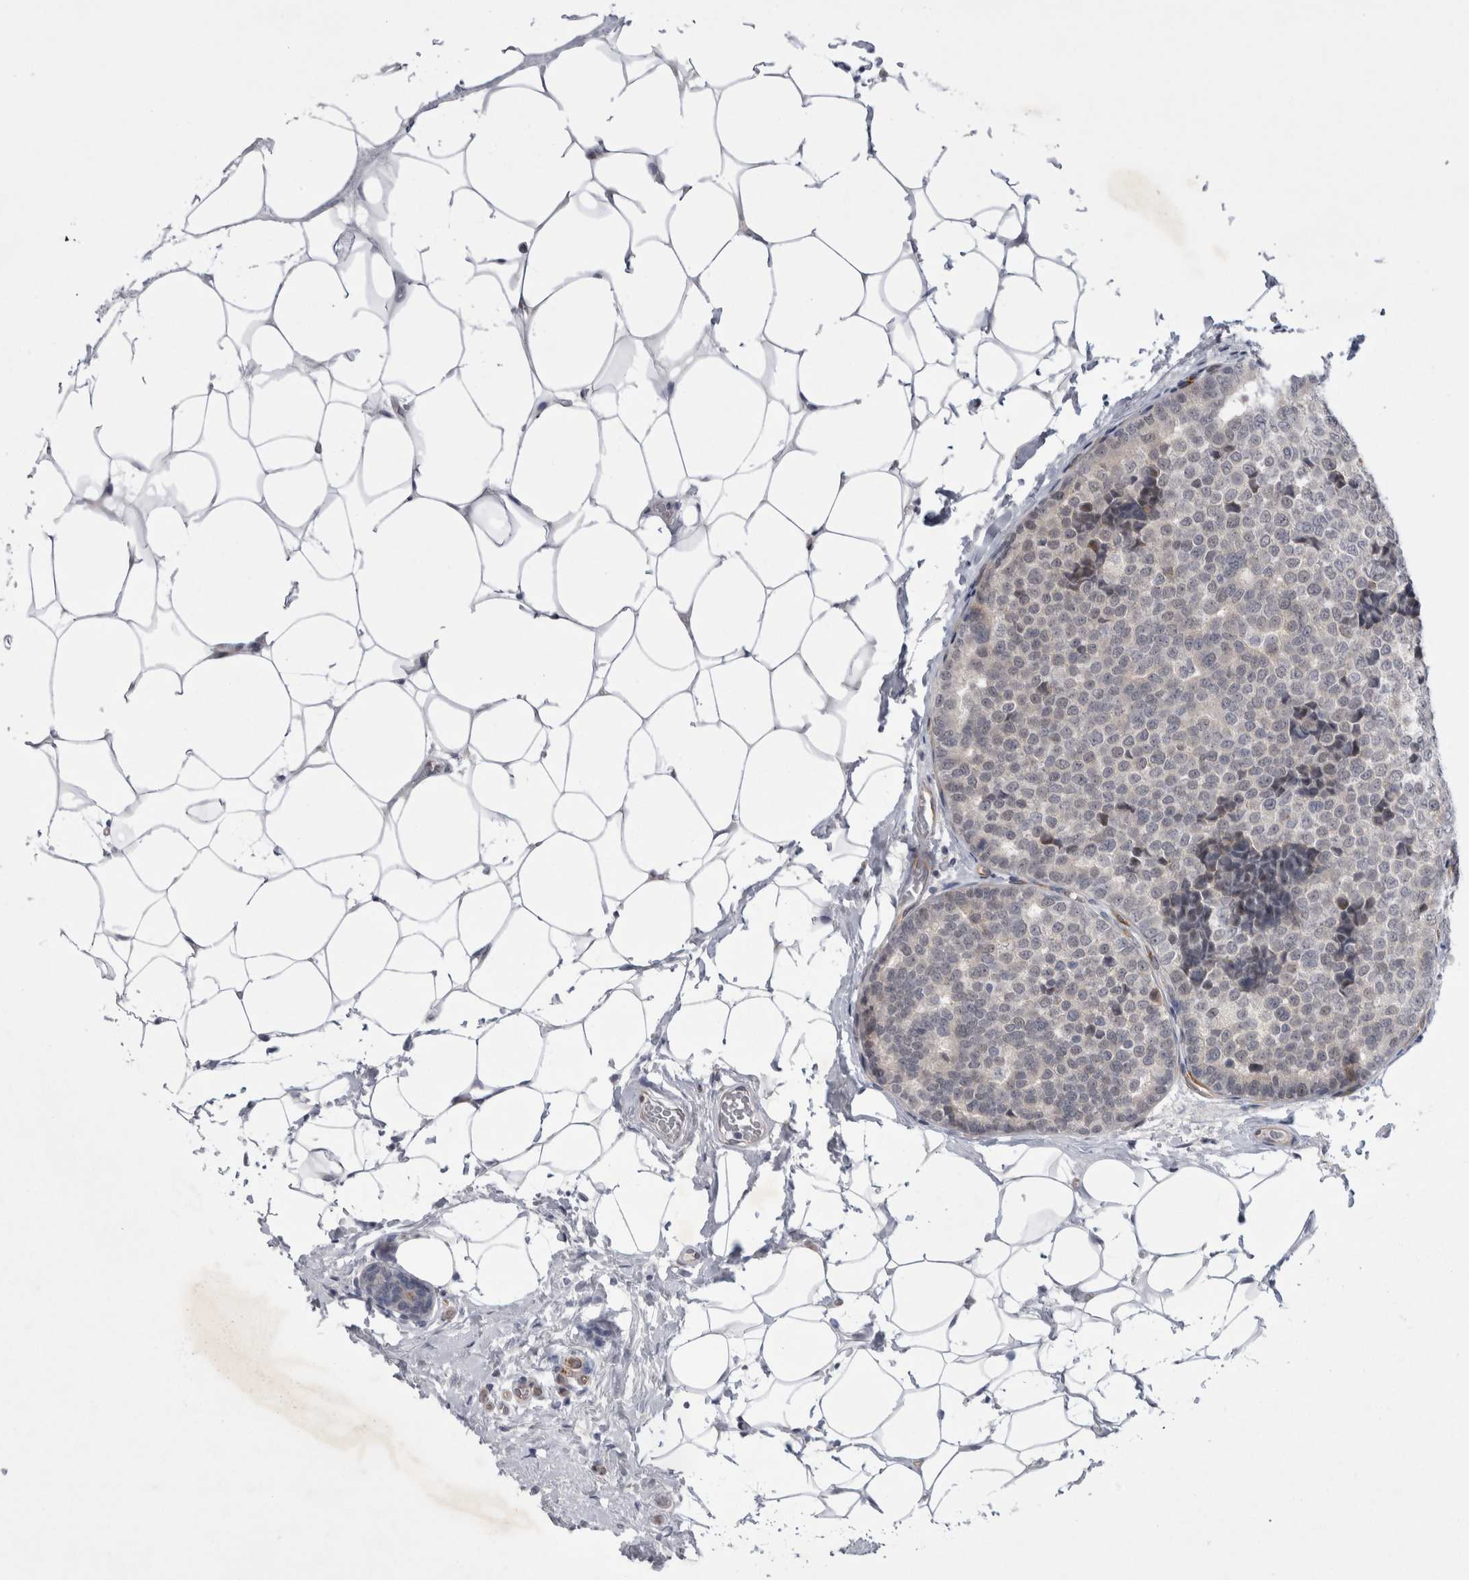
{"staining": {"intensity": "negative", "quantity": "none", "location": "none"}, "tissue": "breast cancer", "cell_type": "Tumor cells", "image_type": "cancer", "snomed": [{"axis": "morphology", "description": "Normal tissue, NOS"}, {"axis": "morphology", "description": "Duct carcinoma"}, {"axis": "topography", "description": "Breast"}], "caption": "Tumor cells show no significant positivity in invasive ductal carcinoma (breast).", "gene": "PARP11", "patient": {"sex": "female", "age": 43}}